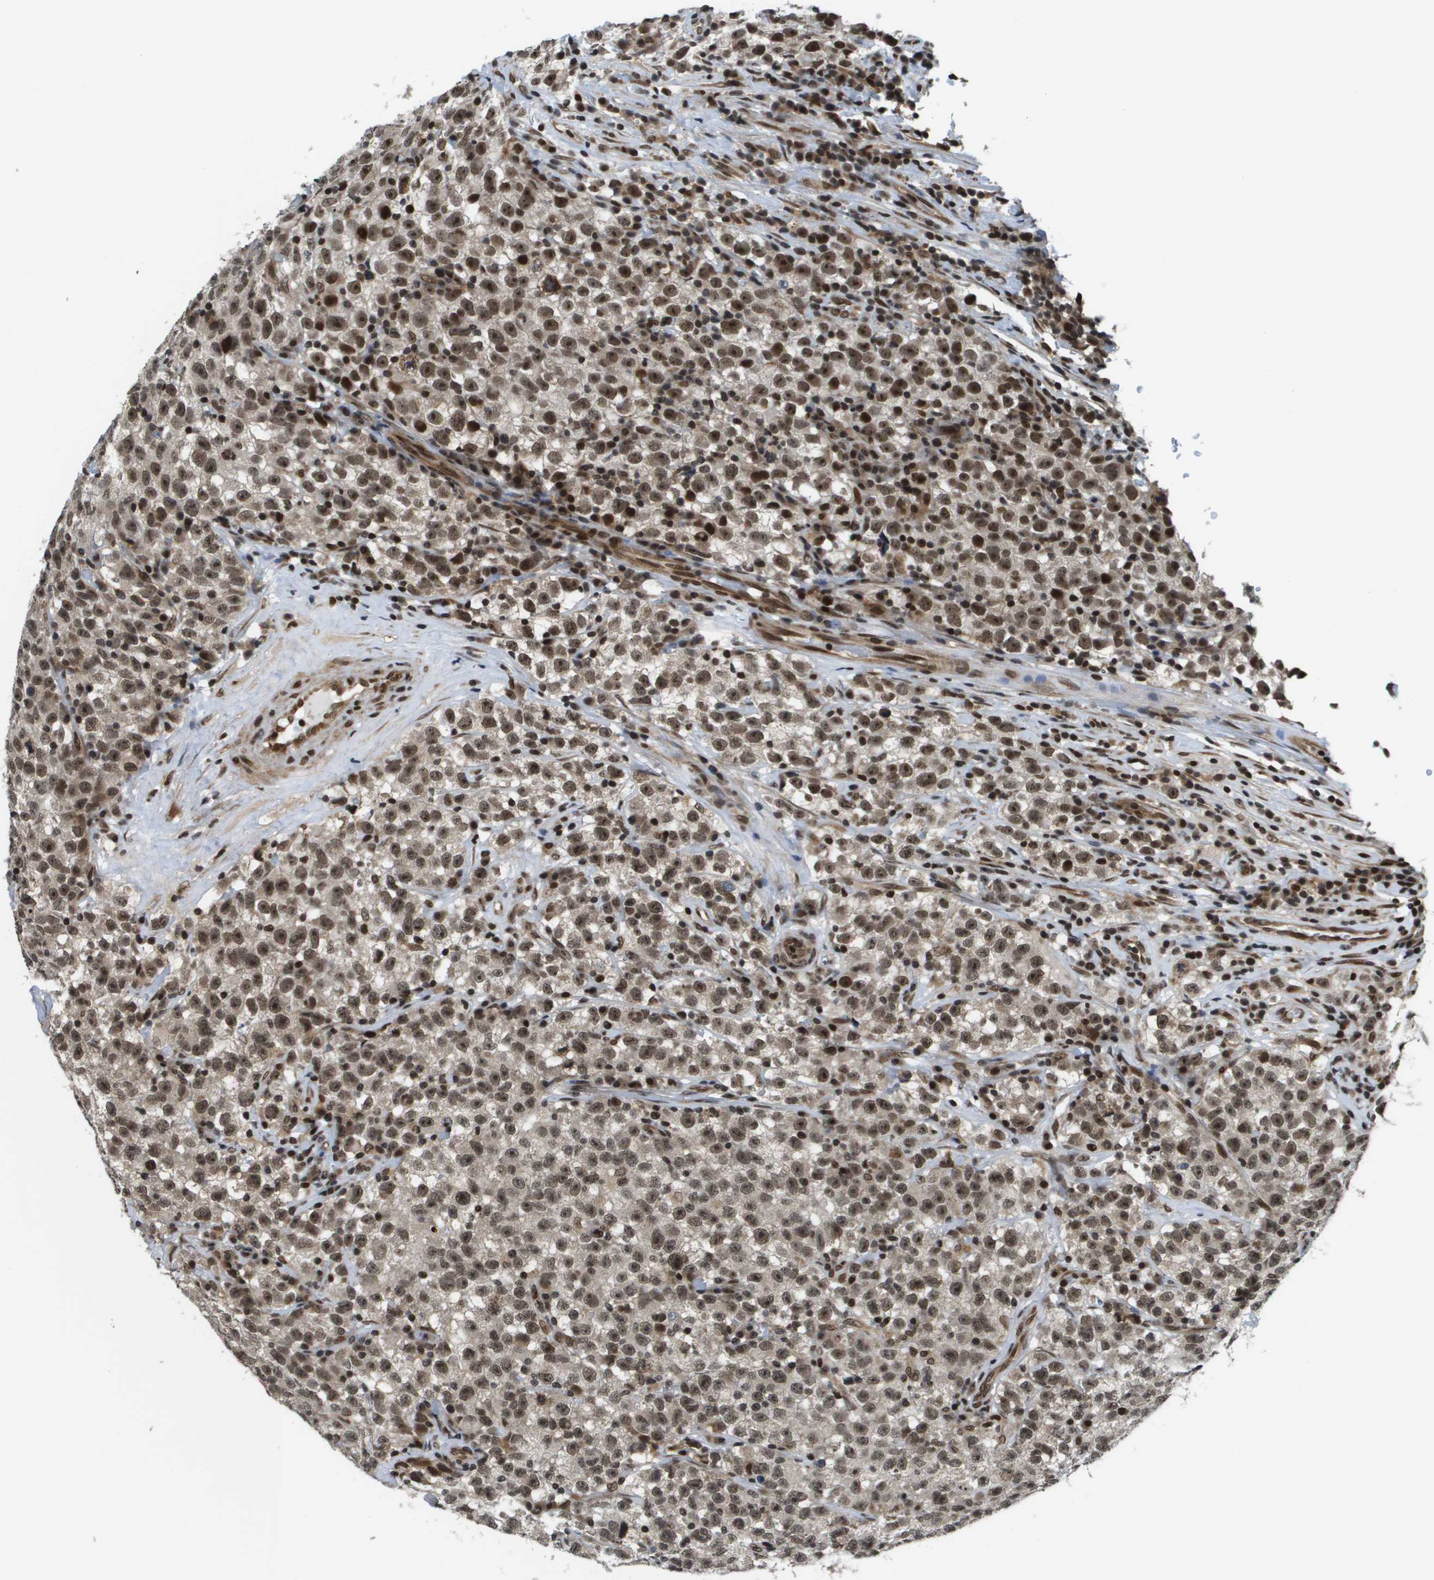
{"staining": {"intensity": "moderate", "quantity": ">75%", "location": "nuclear"}, "tissue": "testis cancer", "cell_type": "Tumor cells", "image_type": "cancer", "snomed": [{"axis": "morphology", "description": "Seminoma, NOS"}, {"axis": "topography", "description": "Testis"}], "caption": "Immunohistochemistry micrograph of seminoma (testis) stained for a protein (brown), which exhibits medium levels of moderate nuclear expression in about >75% of tumor cells.", "gene": "RECQL4", "patient": {"sex": "male", "age": 22}}